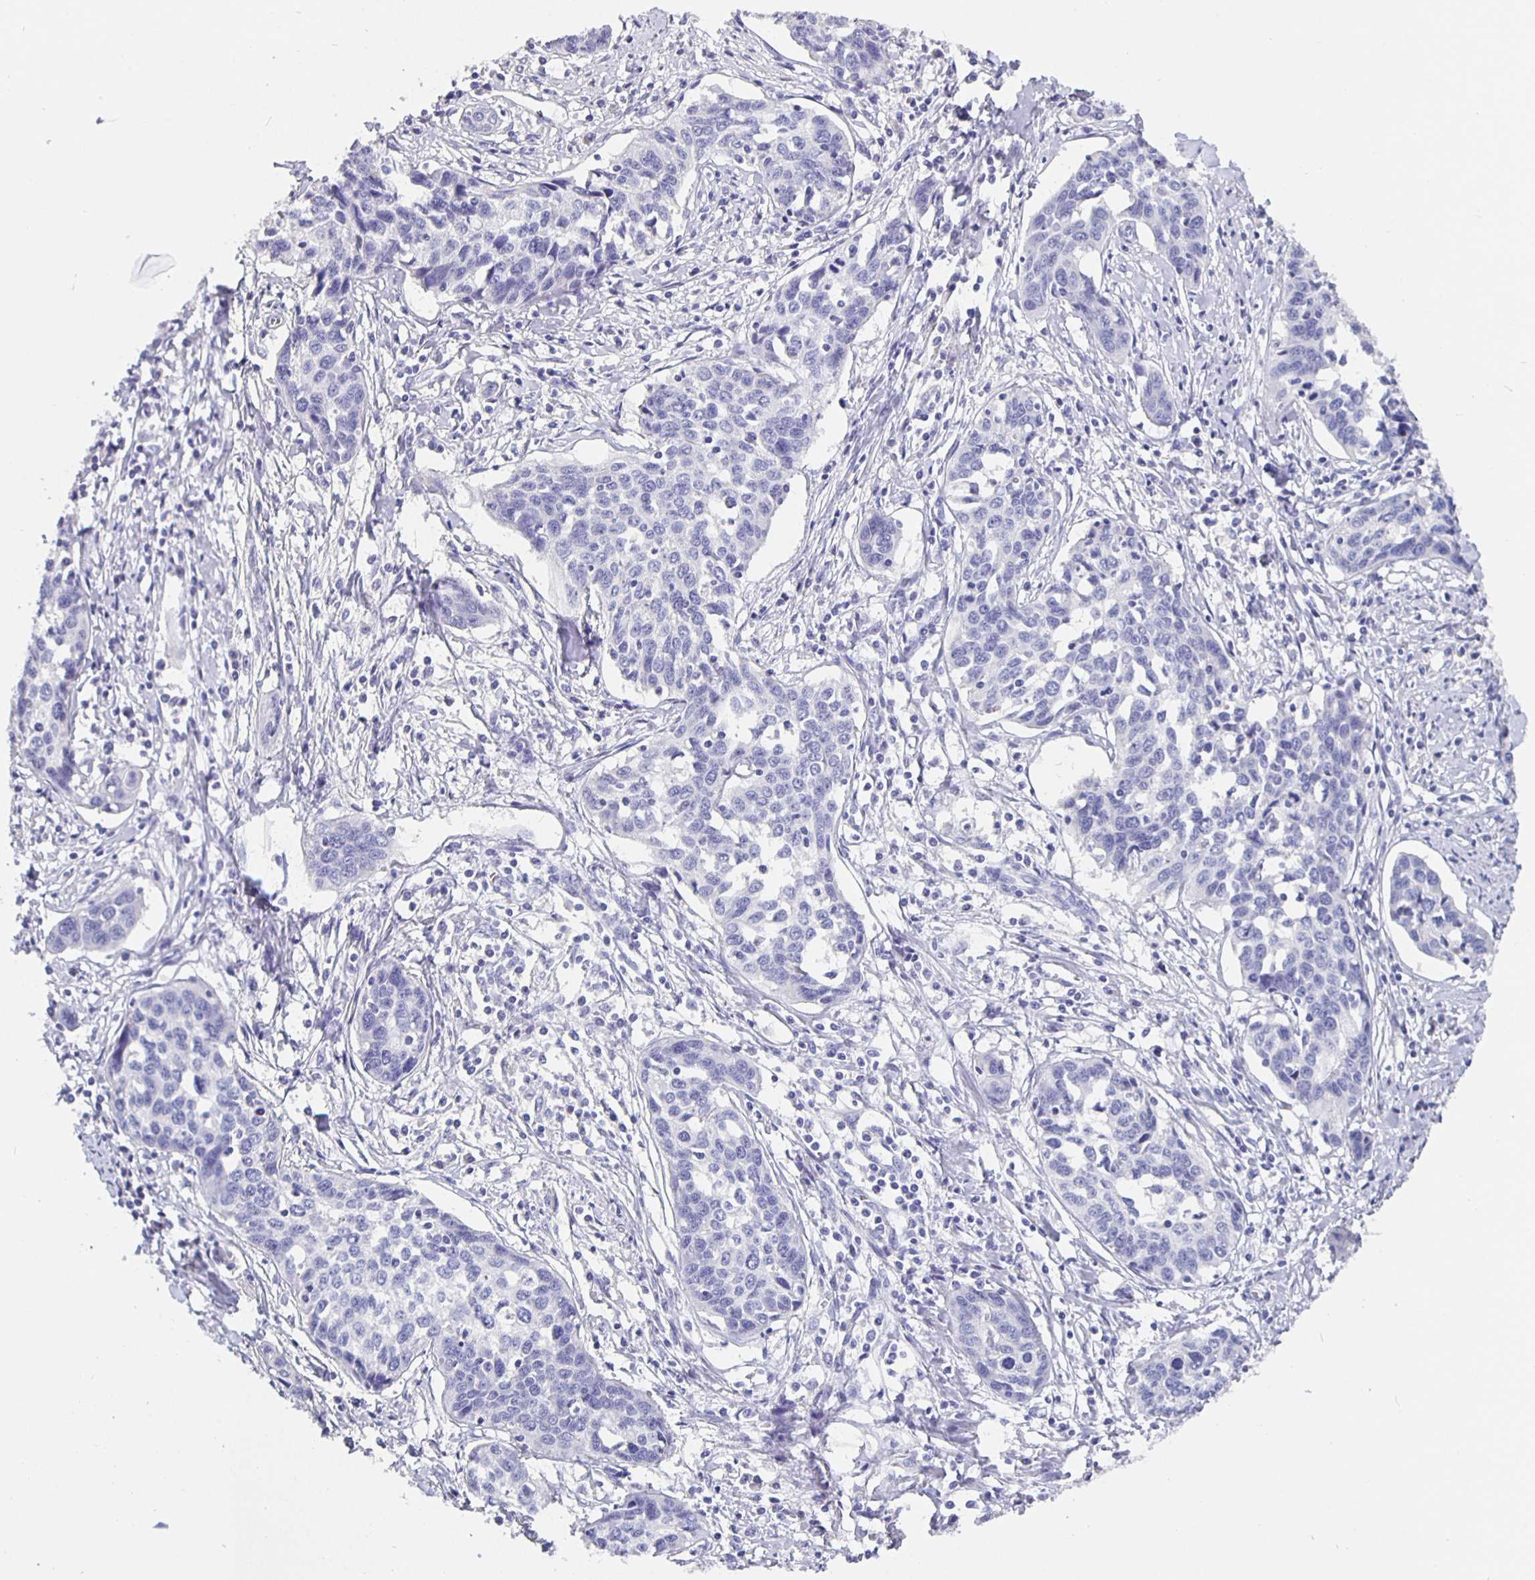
{"staining": {"intensity": "negative", "quantity": "none", "location": "none"}, "tissue": "cervical cancer", "cell_type": "Tumor cells", "image_type": "cancer", "snomed": [{"axis": "morphology", "description": "Squamous cell carcinoma, NOS"}, {"axis": "topography", "description": "Cervix"}], "caption": "There is no significant positivity in tumor cells of squamous cell carcinoma (cervical).", "gene": "CFAP74", "patient": {"sex": "female", "age": 31}}